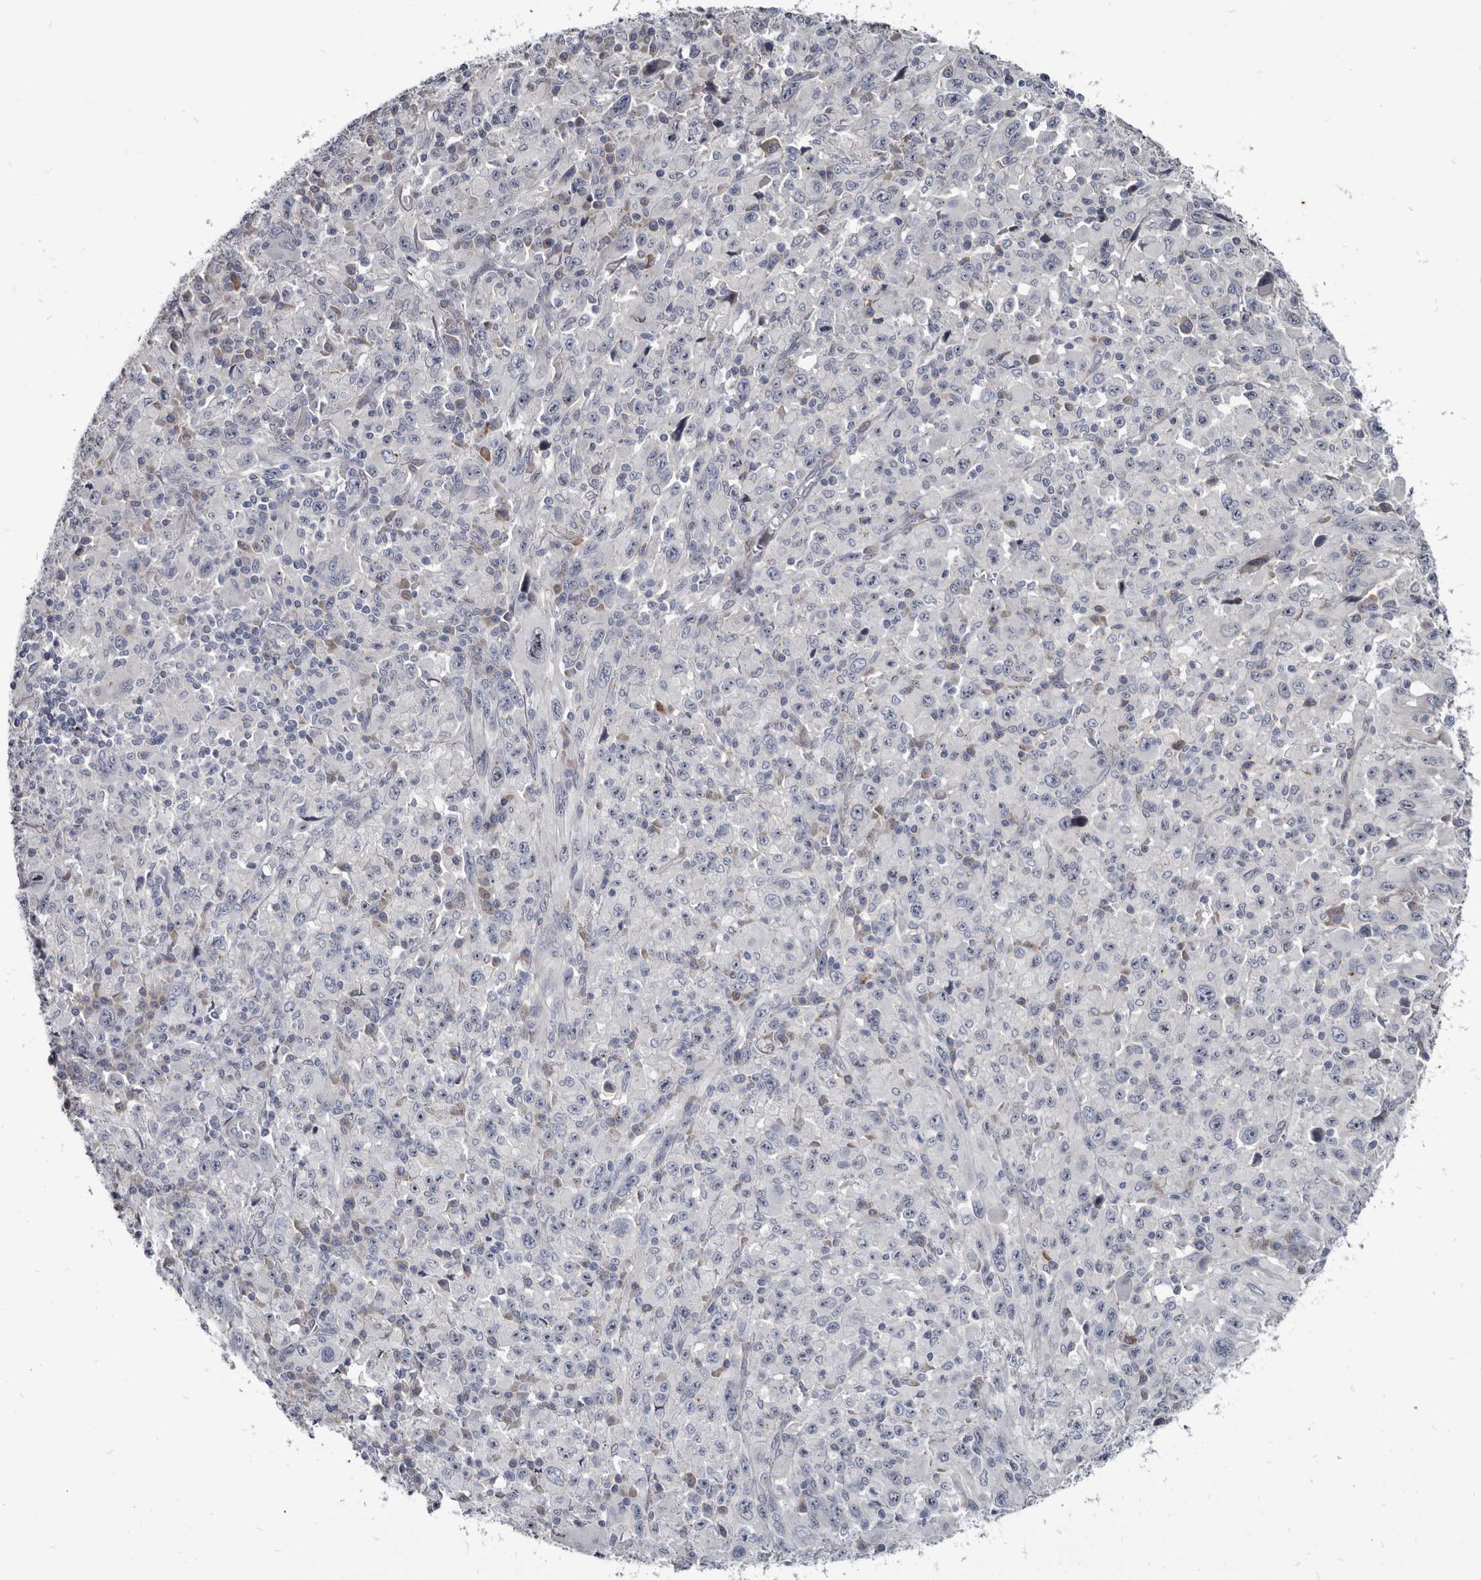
{"staining": {"intensity": "negative", "quantity": "none", "location": "none"}, "tissue": "melanoma", "cell_type": "Tumor cells", "image_type": "cancer", "snomed": [{"axis": "morphology", "description": "Malignant melanoma, Metastatic site"}, {"axis": "topography", "description": "Skin"}], "caption": "Immunohistochemical staining of human malignant melanoma (metastatic site) shows no significant positivity in tumor cells.", "gene": "PRSS8", "patient": {"sex": "female", "age": 56}}